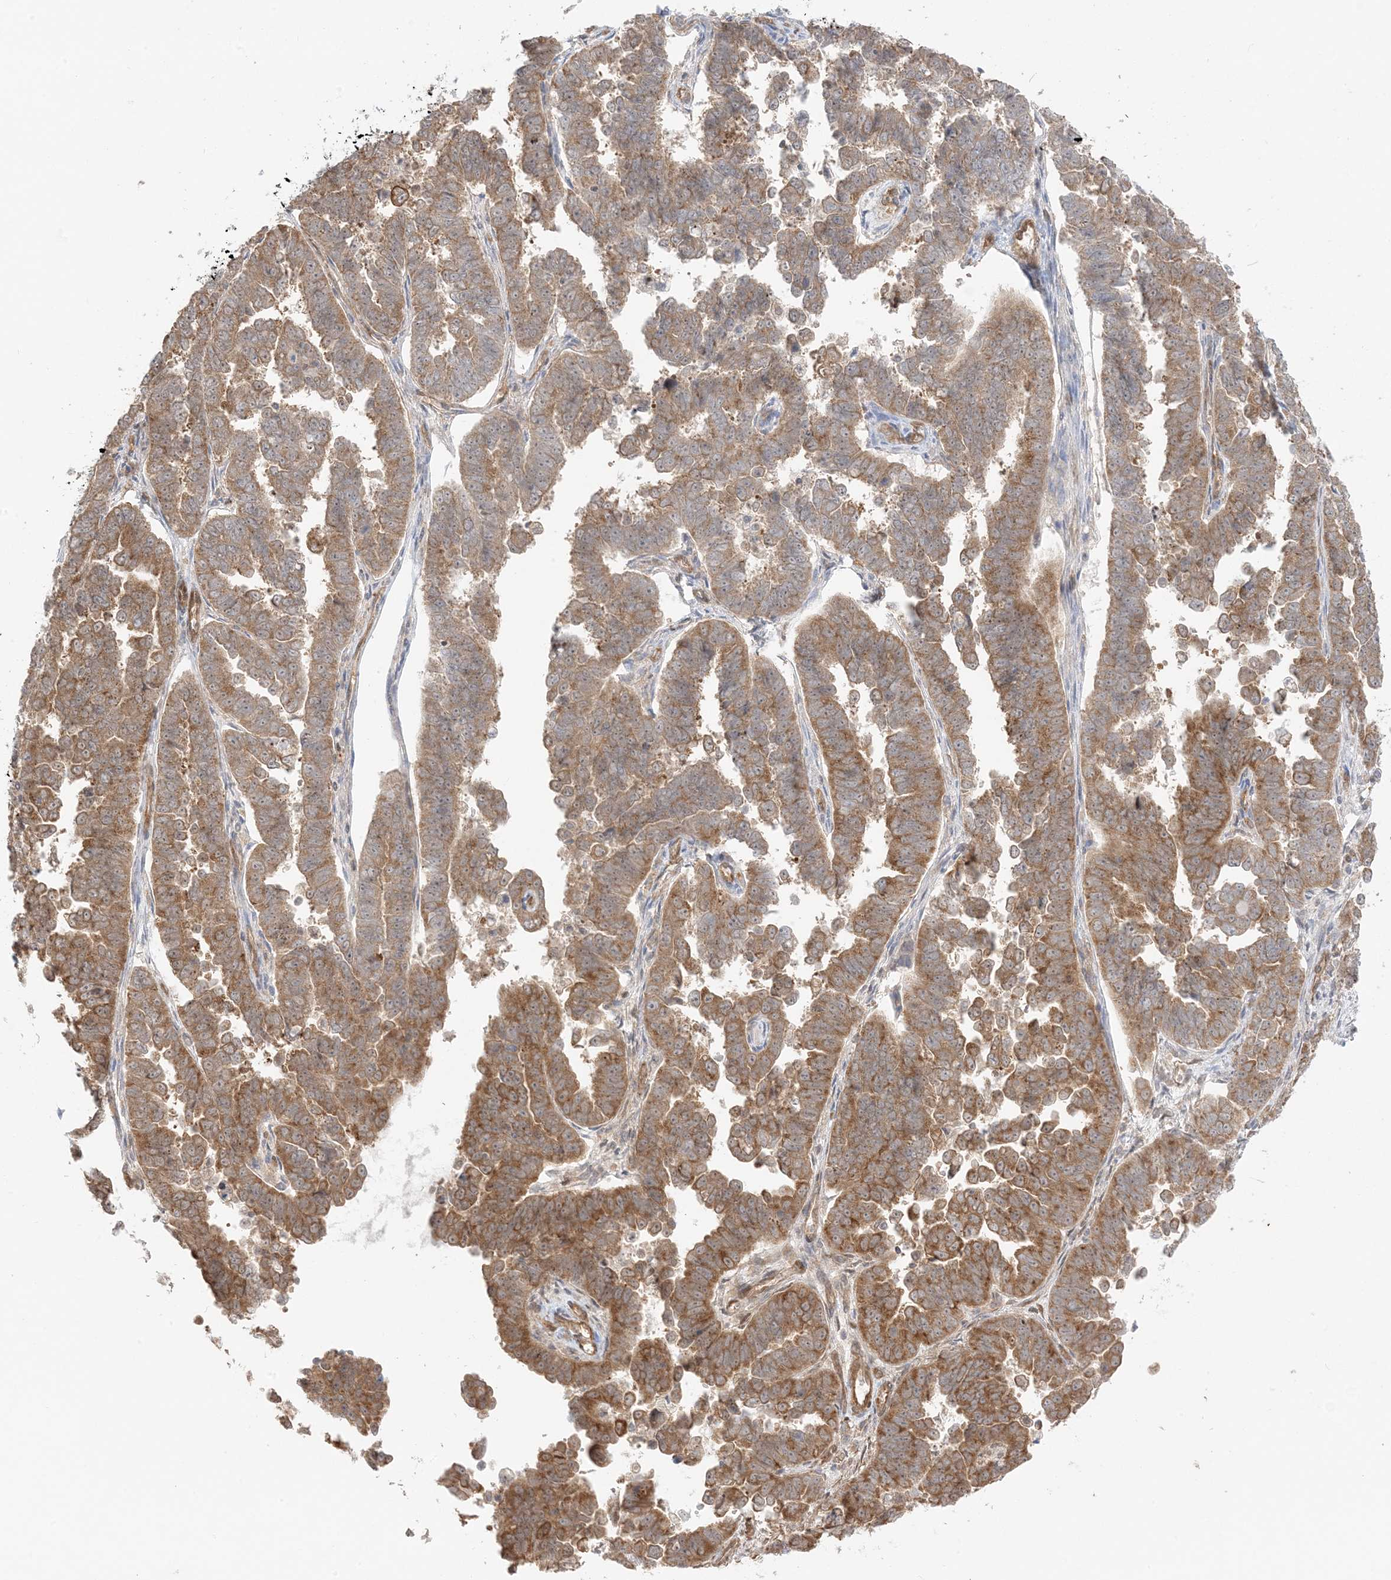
{"staining": {"intensity": "moderate", "quantity": ">75%", "location": "cytoplasmic/membranous"}, "tissue": "endometrial cancer", "cell_type": "Tumor cells", "image_type": "cancer", "snomed": [{"axis": "morphology", "description": "Adenocarcinoma, NOS"}, {"axis": "topography", "description": "Endometrium"}], "caption": "Immunohistochemical staining of endometrial cancer displays medium levels of moderate cytoplasmic/membranous protein staining in about >75% of tumor cells.", "gene": "UBAP2L", "patient": {"sex": "female", "age": 75}}